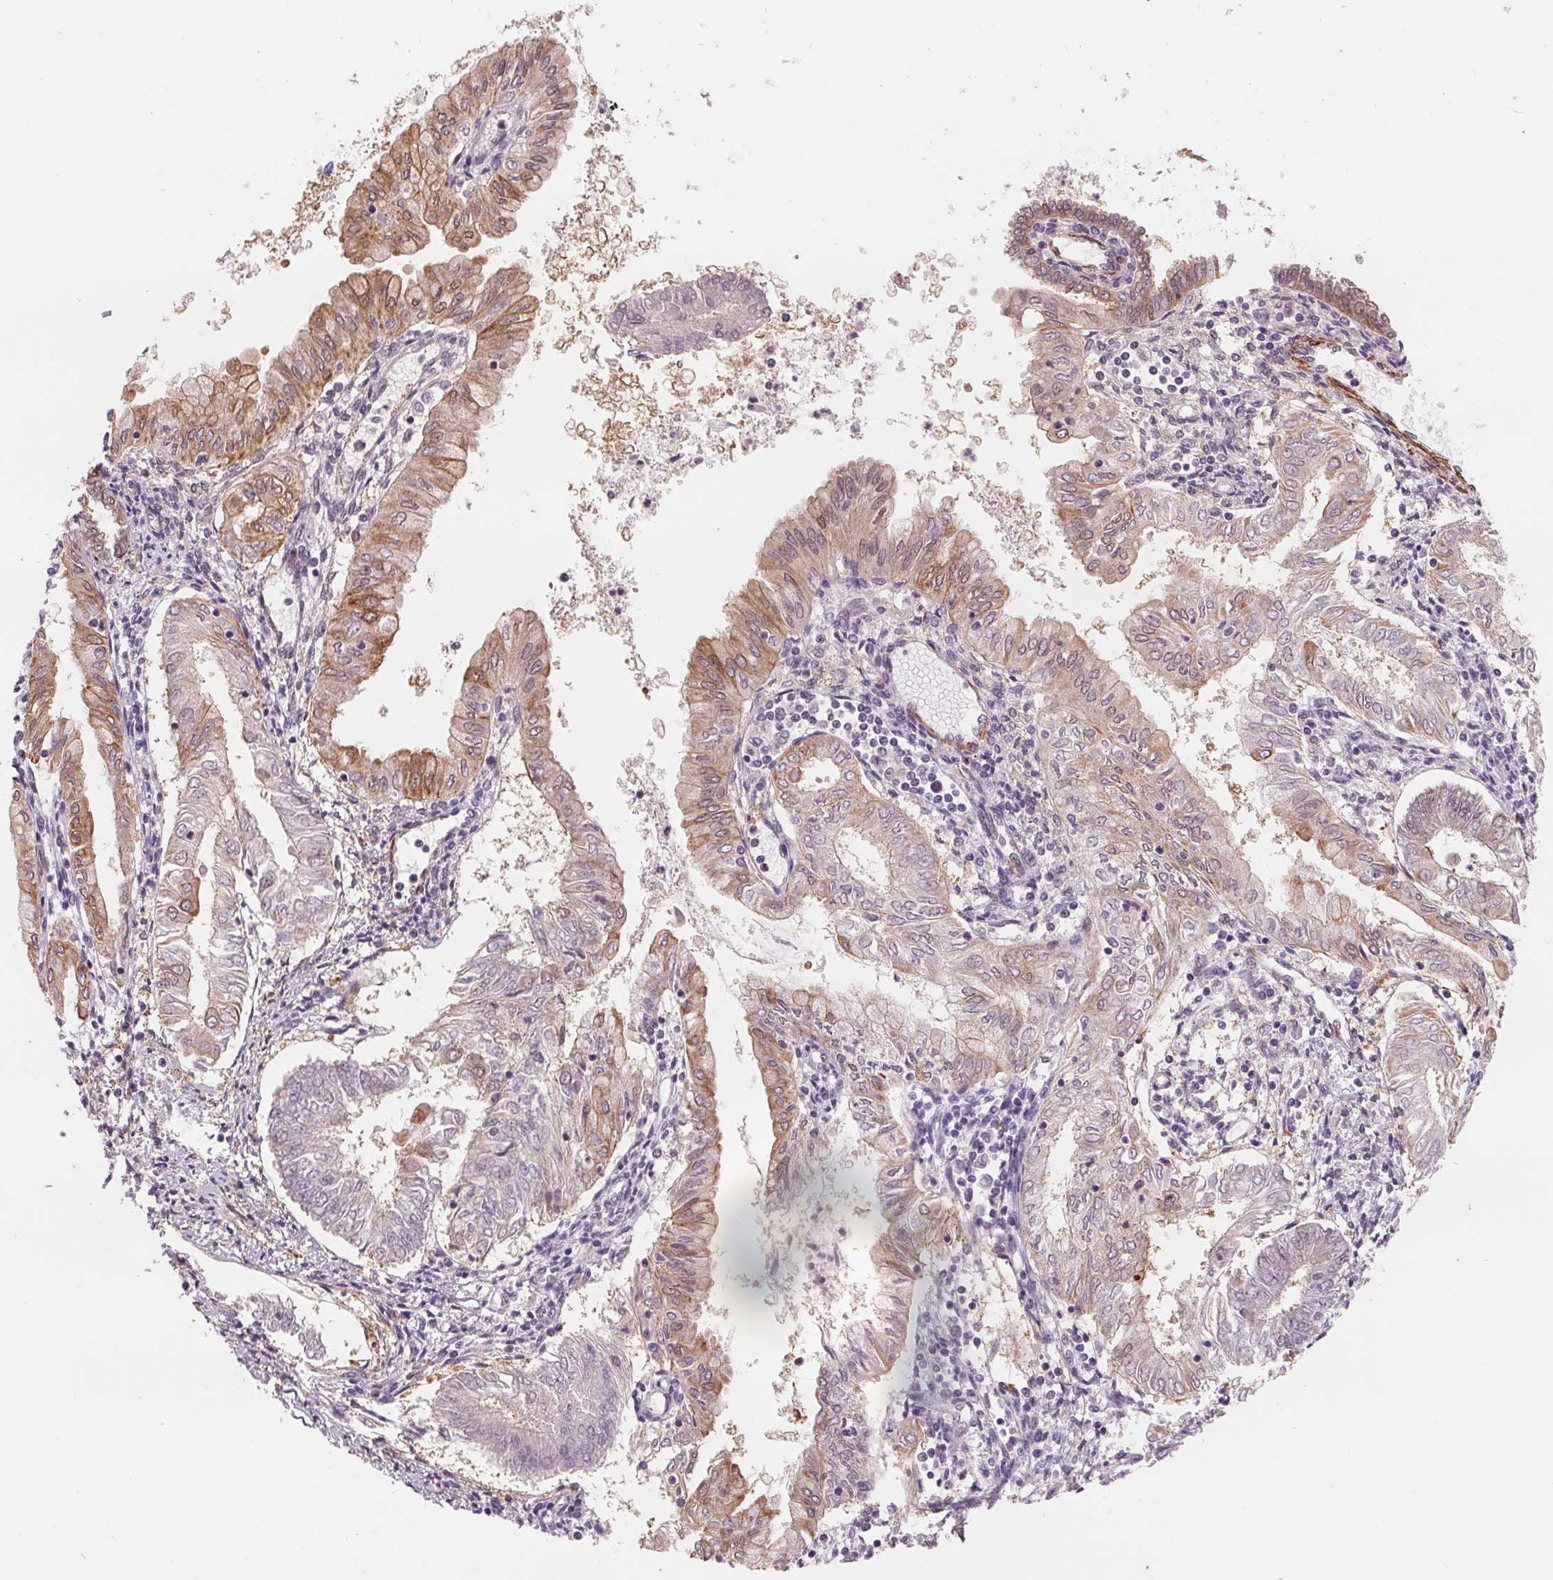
{"staining": {"intensity": "moderate", "quantity": "25%-75%", "location": "cytoplasmic/membranous,nuclear"}, "tissue": "endometrial cancer", "cell_type": "Tumor cells", "image_type": "cancer", "snomed": [{"axis": "morphology", "description": "Adenocarcinoma, NOS"}, {"axis": "topography", "description": "Endometrium"}], "caption": "Immunohistochemistry photomicrograph of neoplastic tissue: endometrial adenocarcinoma stained using immunohistochemistry reveals medium levels of moderate protein expression localized specifically in the cytoplasmic/membranous and nuclear of tumor cells, appearing as a cytoplasmic/membranous and nuclear brown color.", "gene": "BCAT1", "patient": {"sex": "female", "age": 68}}